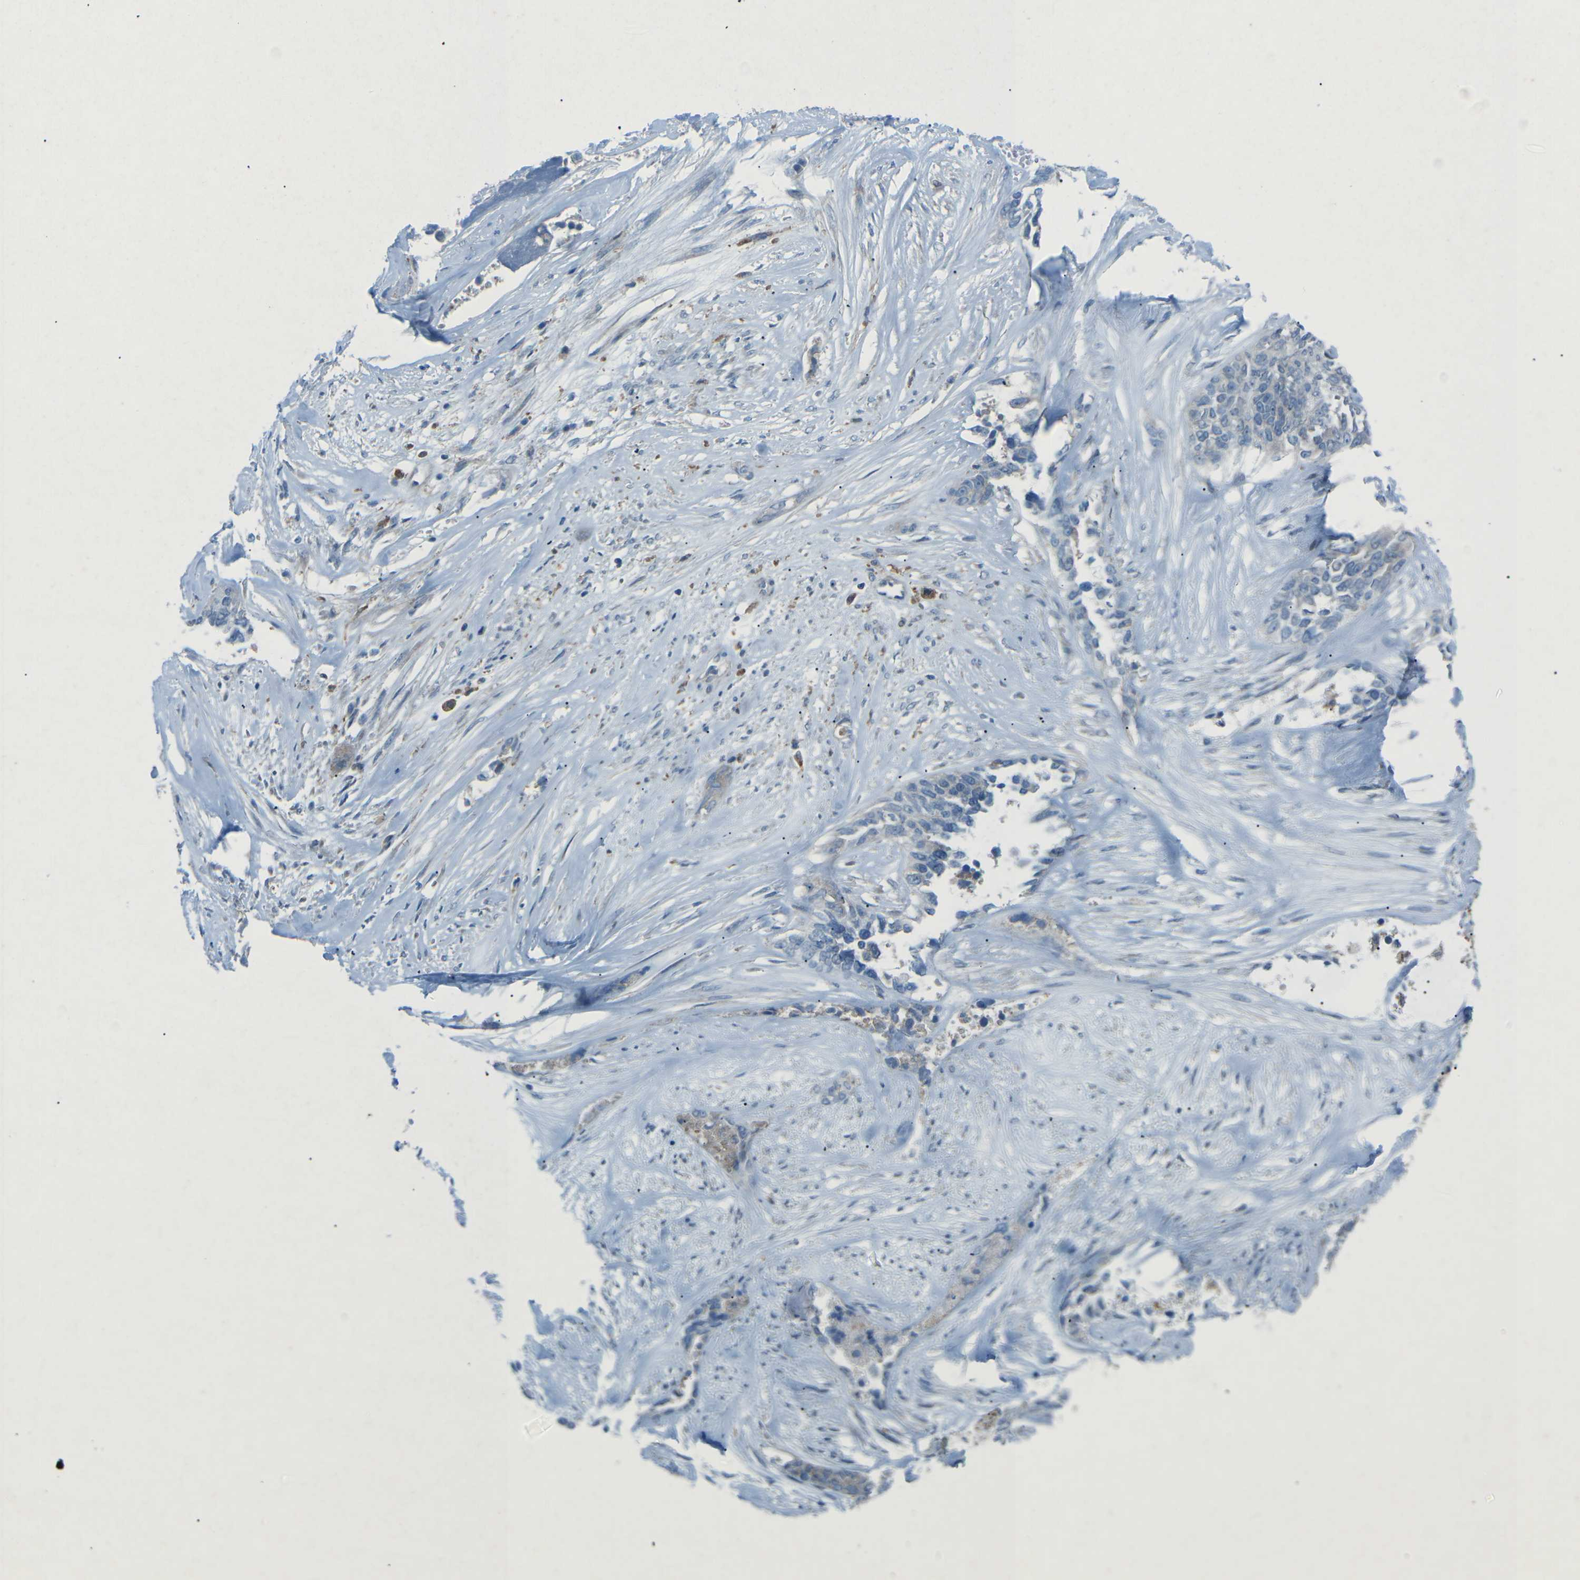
{"staining": {"intensity": "negative", "quantity": "none", "location": "none"}, "tissue": "ovarian cancer", "cell_type": "Tumor cells", "image_type": "cancer", "snomed": [{"axis": "morphology", "description": "Cystadenocarcinoma, serous, NOS"}, {"axis": "topography", "description": "Ovary"}], "caption": "IHC of human ovarian serous cystadenocarcinoma reveals no expression in tumor cells.", "gene": "STK11", "patient": {"sex": "female", "age": 44}}